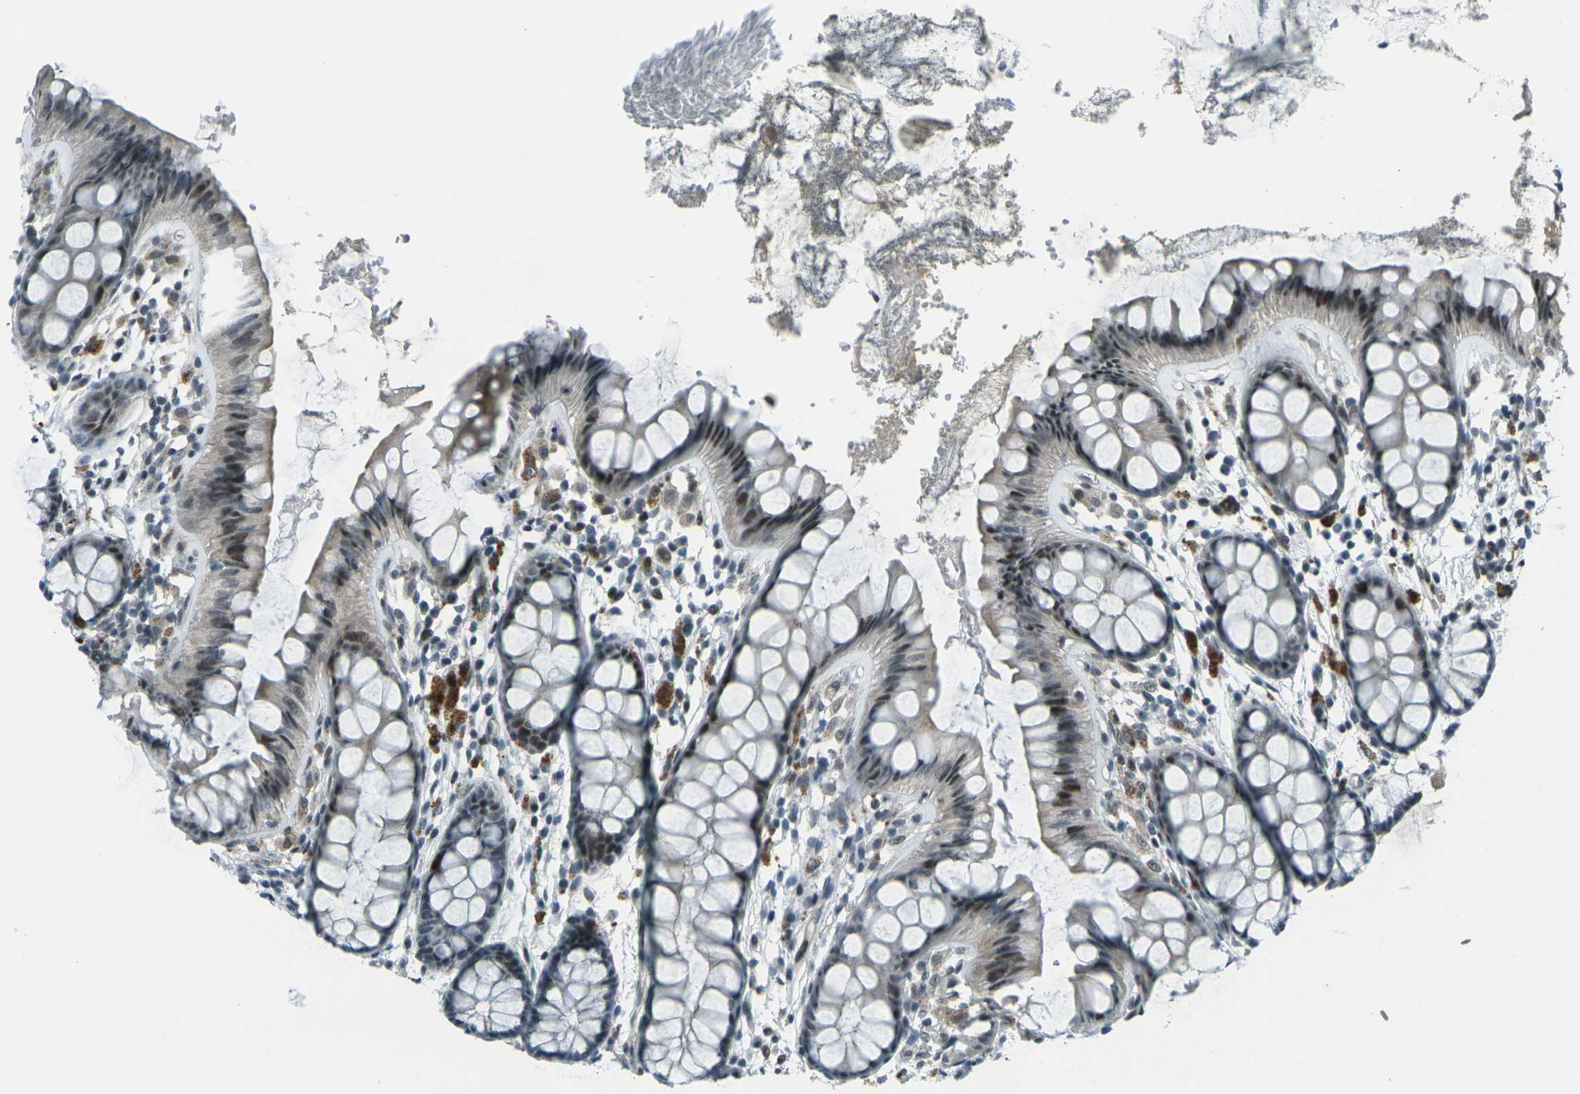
{"staining": {"intensity": "moderate", "quantity": "<25%", "location": "cytoplasmic/membranous,nuclear"}, "tissue": "rectum", "cell_type": "Glandular cells", "image_type": "normal", "snomed": [{"axis": "morphology", "description": "Normal tissue, NOS"}, {"axis": "topography", "description": "Rectum"}], "caption": "Moderate cytoplasmic/membranous,nuclear positivity for a protein is seen in approximately <25% of glandular cells of unremarkable rectum using immunohistochemistry.", "gene": "GPR19", "patient": {"sex": "female", "age": 66}}